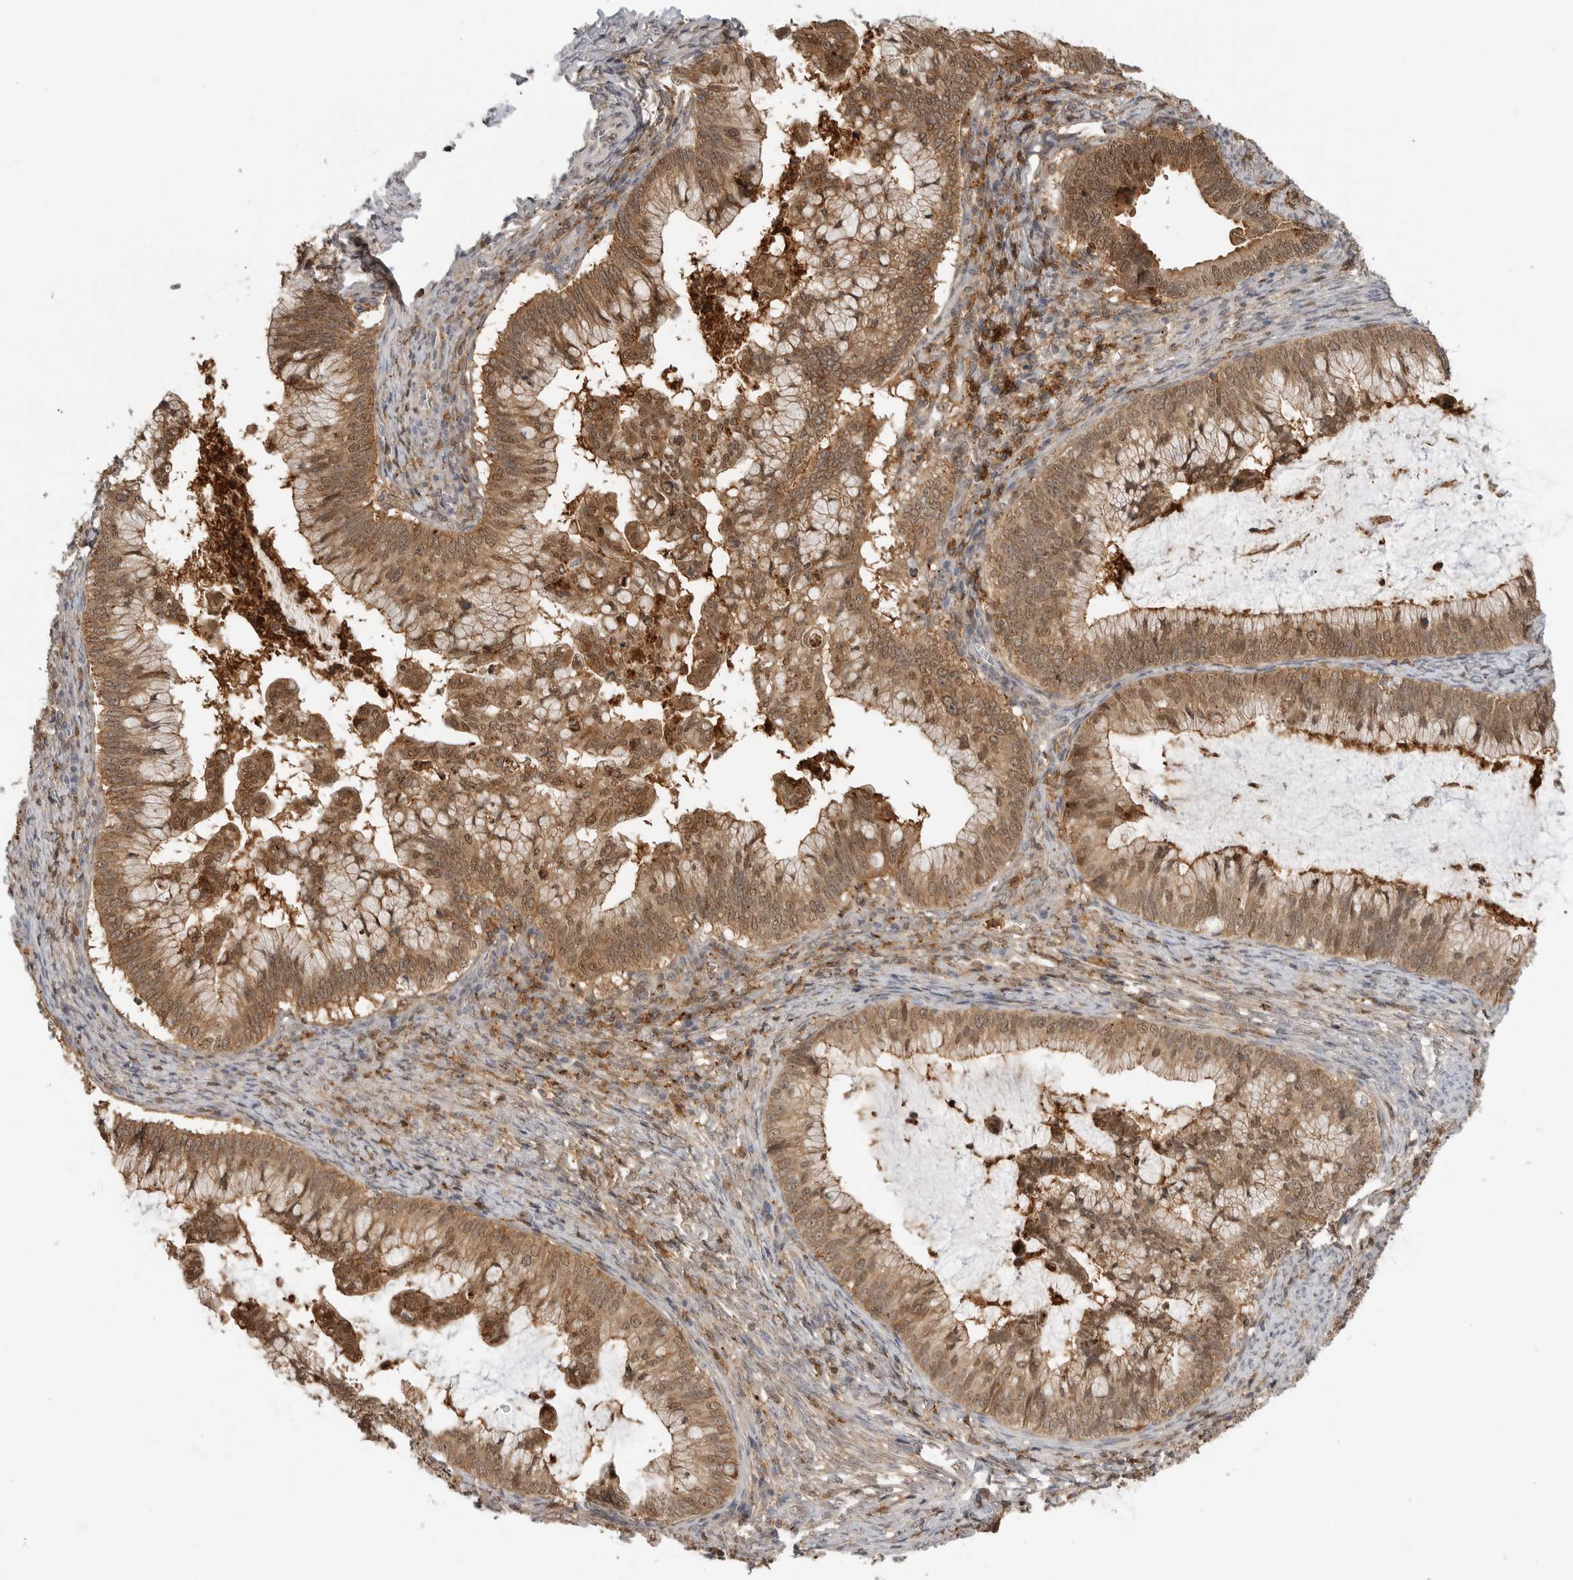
{"staining": {"intensity": "moderate", "quantity": ">75%", "location": "cytoplasmic/membranous,nuclear"}, "tissue": "cervical cancer", "cell_type": "Tumor cells", "image_type": "cancer", "snomed": [{"axis": "morphology", "description": "Adenocarcinoma, NOS"}, {"axis": "topography", "description": "Cervix"}], "caption": "Protein expression analysis of cervical adenocarcinoma reveals moderate cytoplasmic/membranous and nuclear positivity in about >75% of tumor cells. The staining was performed using DAB (3,3'-diaminobenzidine) to visualize the protein expression in brown, while the nuclei were stained in blue with hematoxylin (Magnification: 20x).", "gene": "ANXA11", "patient": {"sex": "female", "age": 36}}